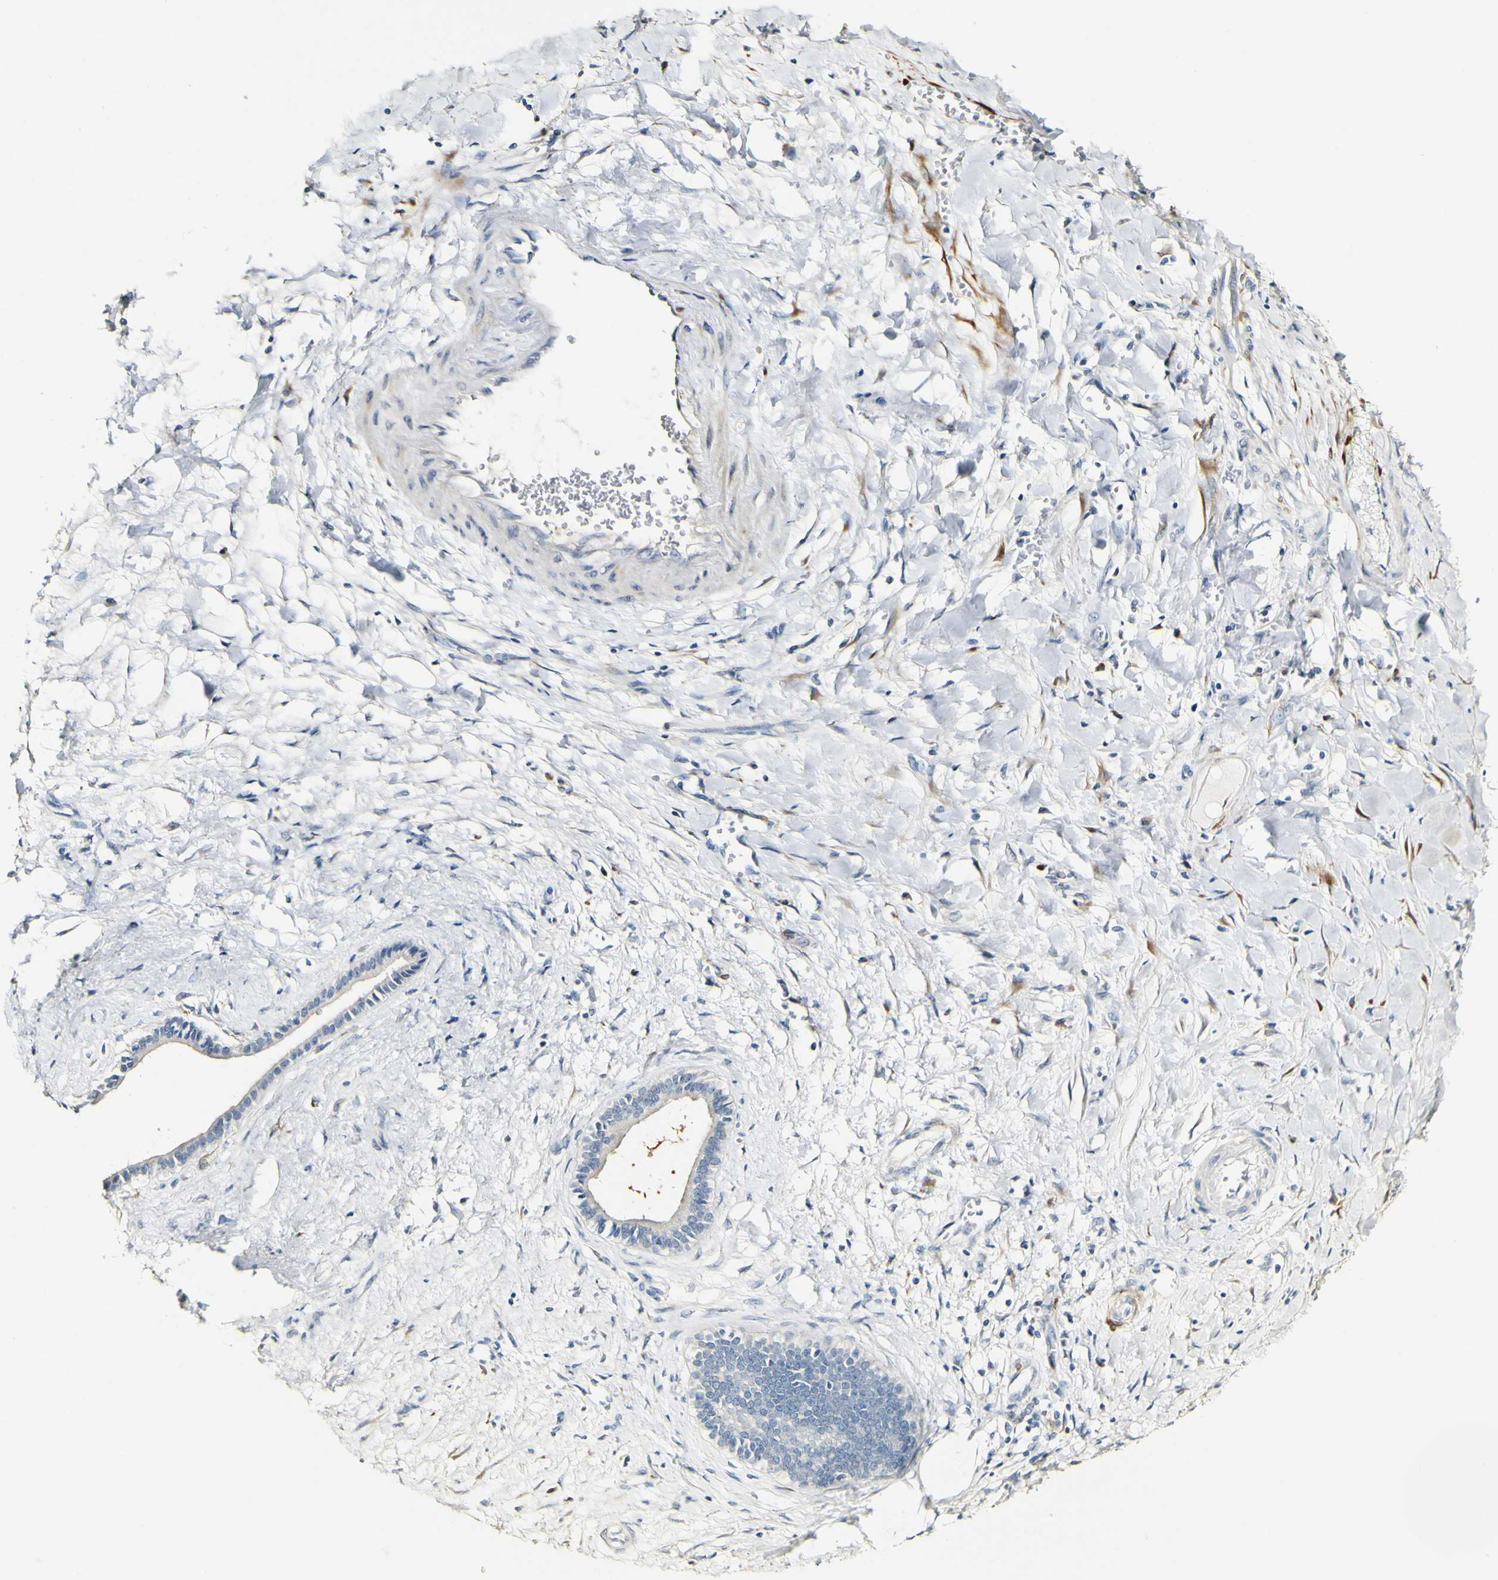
{"staining": {"intensity": "negative", "quantity": "none", "location": "none"}, "tissue": "liver cancer", "cell_type": "Tumor cells", "image_type": "cancer", "snomed": [{"axis": "morphology", "description": "Cholangiocarcinoma"}, {"axis": "topography", "description": "Liver"}], "caption": "This is an immunohistochemistry (IHC) micrograph of liver cholangiocarcinoma. There is no expression in tumor cells.", "gene": "FMO3", "patient": {"sex": "female", "age": 65}}